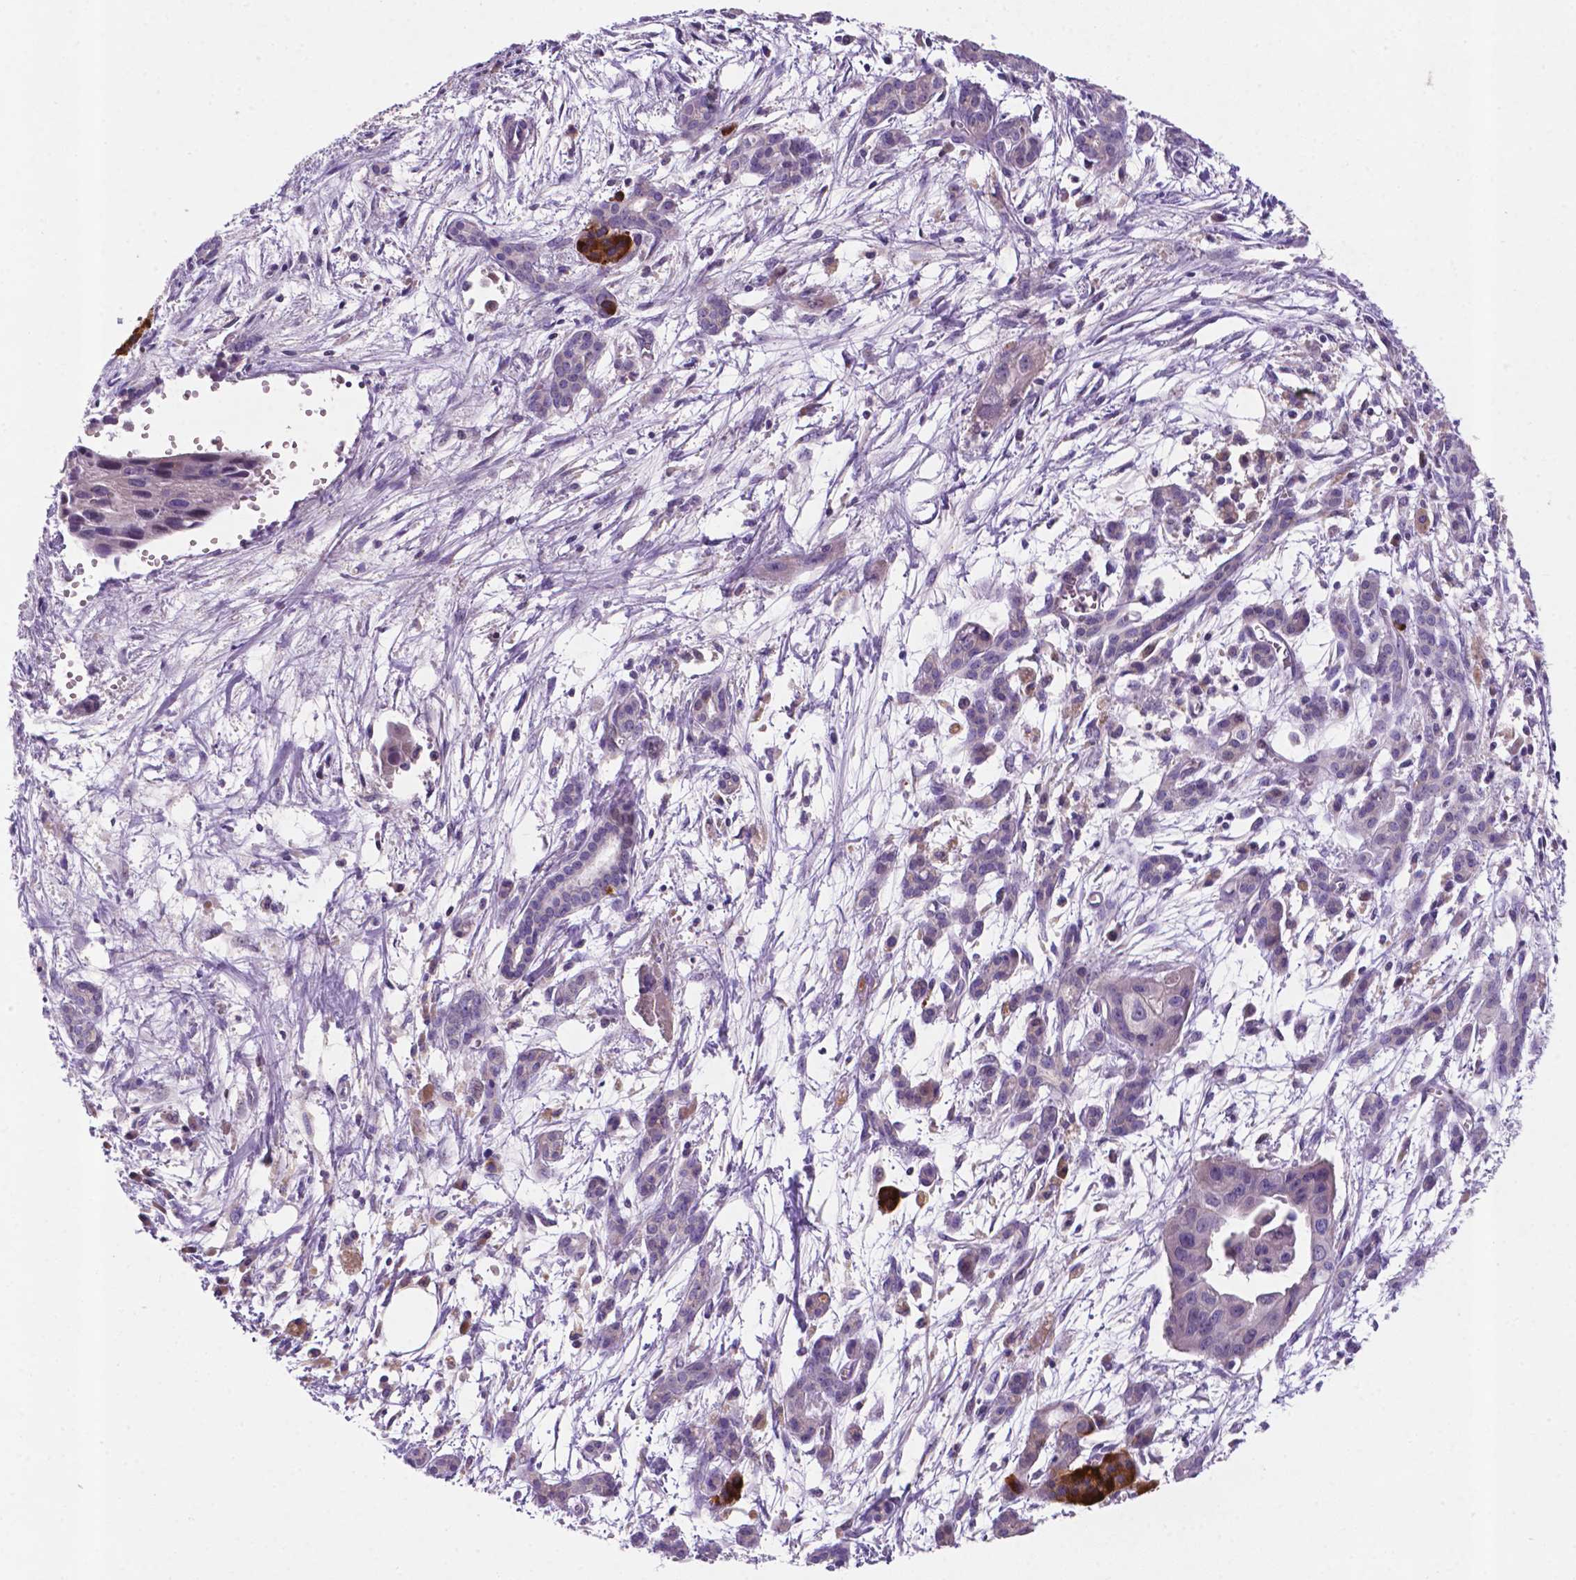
{"staining": {"intensity": "negative", "quantity": "none", "location": "none"}, "tissue": "pancreatic cancer", "cell_type": "Tumor cells", "image_type": "cancer", "snomed": [{"axis": "morphology", "description": "Adenocarcinoma, NOS"}, {"axis": "topography", "description": "Pancreas"}], "caption": "Image shows no significant protein staining in tumor cells of pancreatic cancer (adenocarcinoma).", "gene": "TM4SF20", "patient": {"sex": "male", "age": 60}}